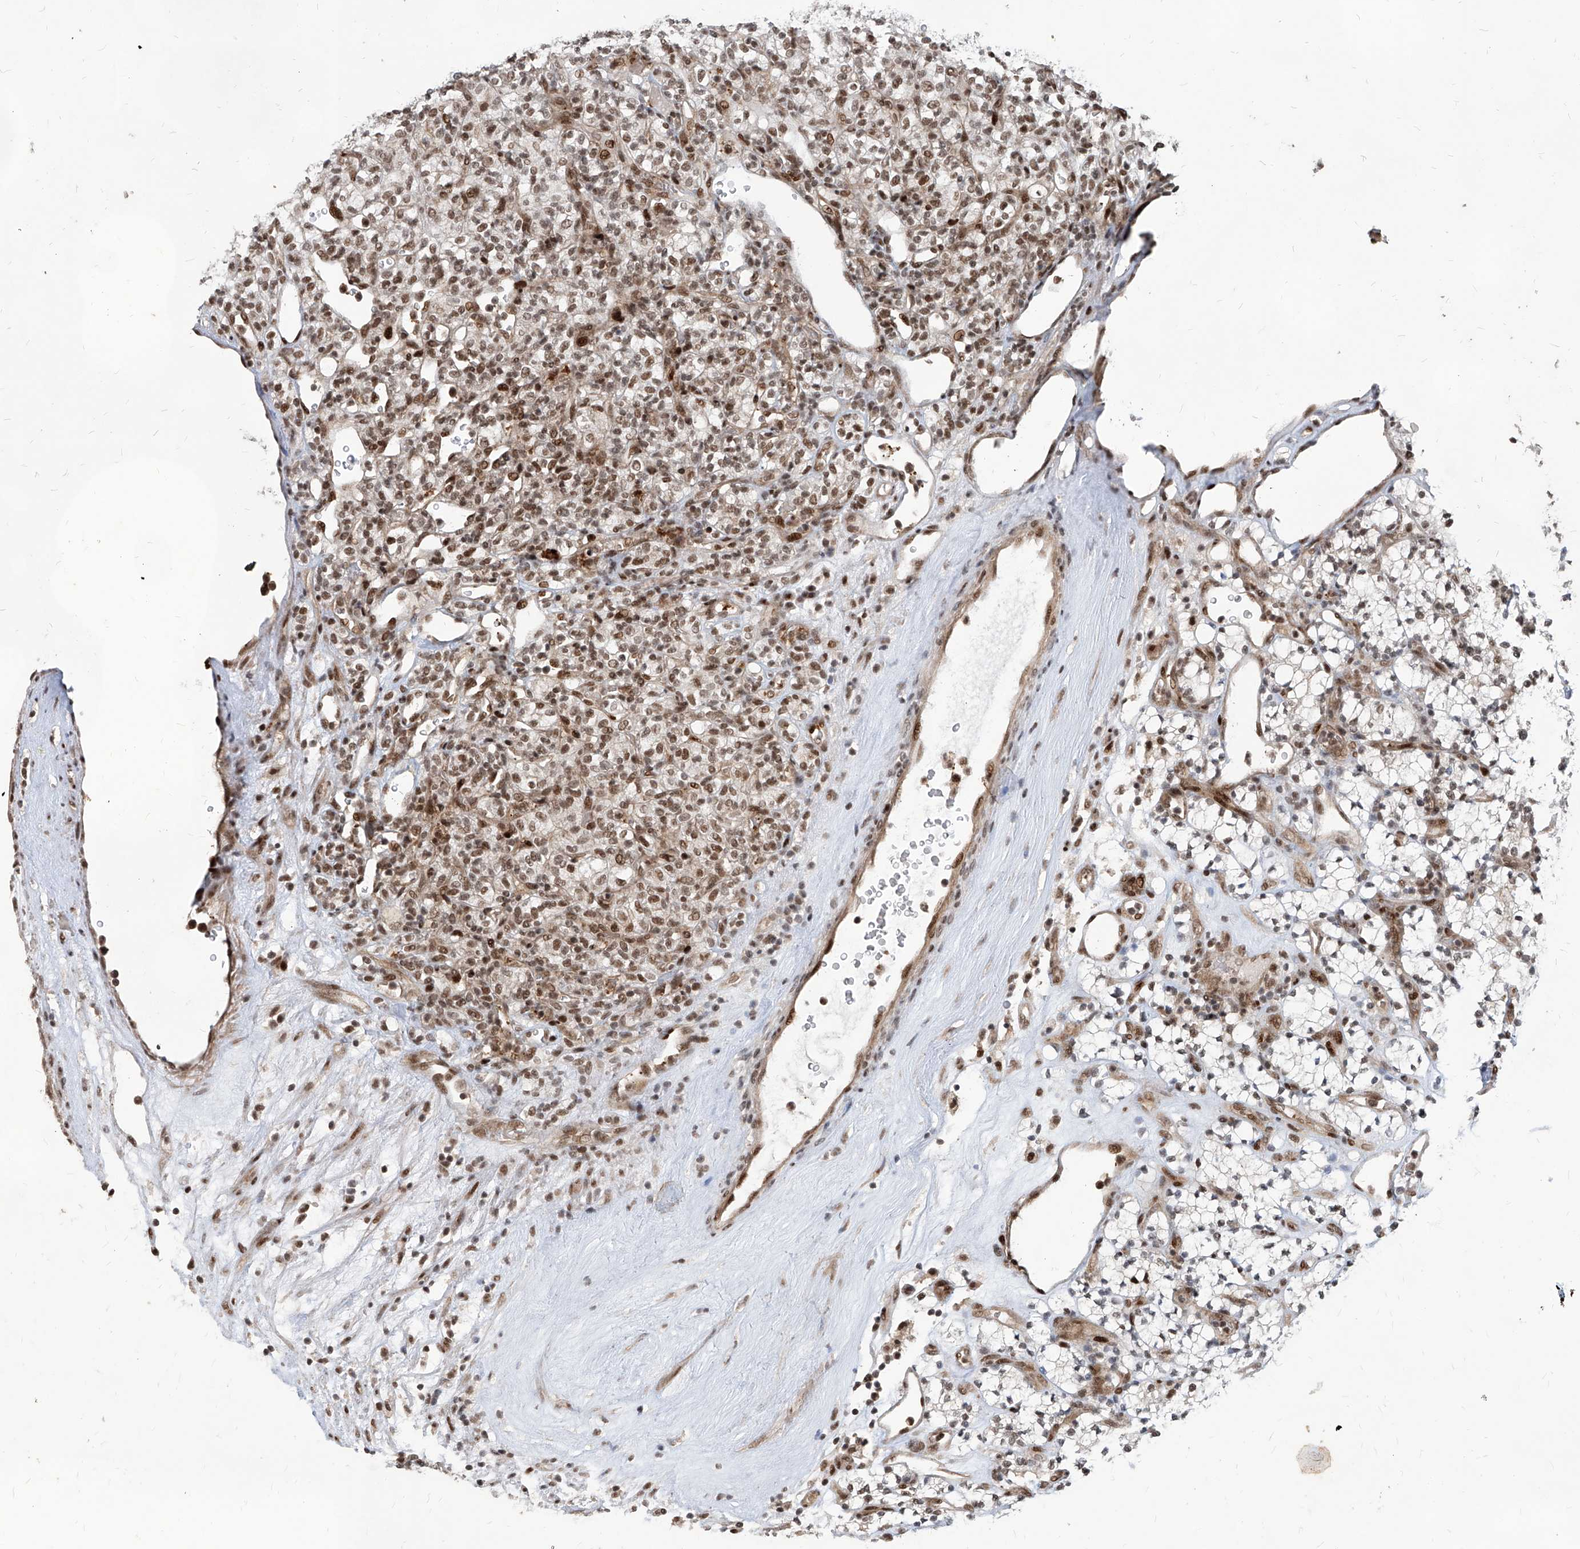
{"staining": {"intensity": "moderate", "quantity": "25%-75%", "location": "nuclear"}, "tissue": "renal cancer", "cell_type": "Tumor cells", "image_type": "cancer", "snomed": [{"axis": "morphology", "description": "Adenocarcinoma, NOS"}, {"axis": "topography", "description": "Kidney"}], "caption": "Protein staining reveals moderate nuclear positivity in approximately 25%-75% of tumor cells in renal cancer (adenocarcinoma). The staining was performed using DAB (3,3'-diaminobenzidine) to visualize the protein expression in brown, while the nuclei were stained in blue with hematoxylin (Magnification: 20x).", "gene": "IRF2", "patient": {"sex": "male", "age": 77}}